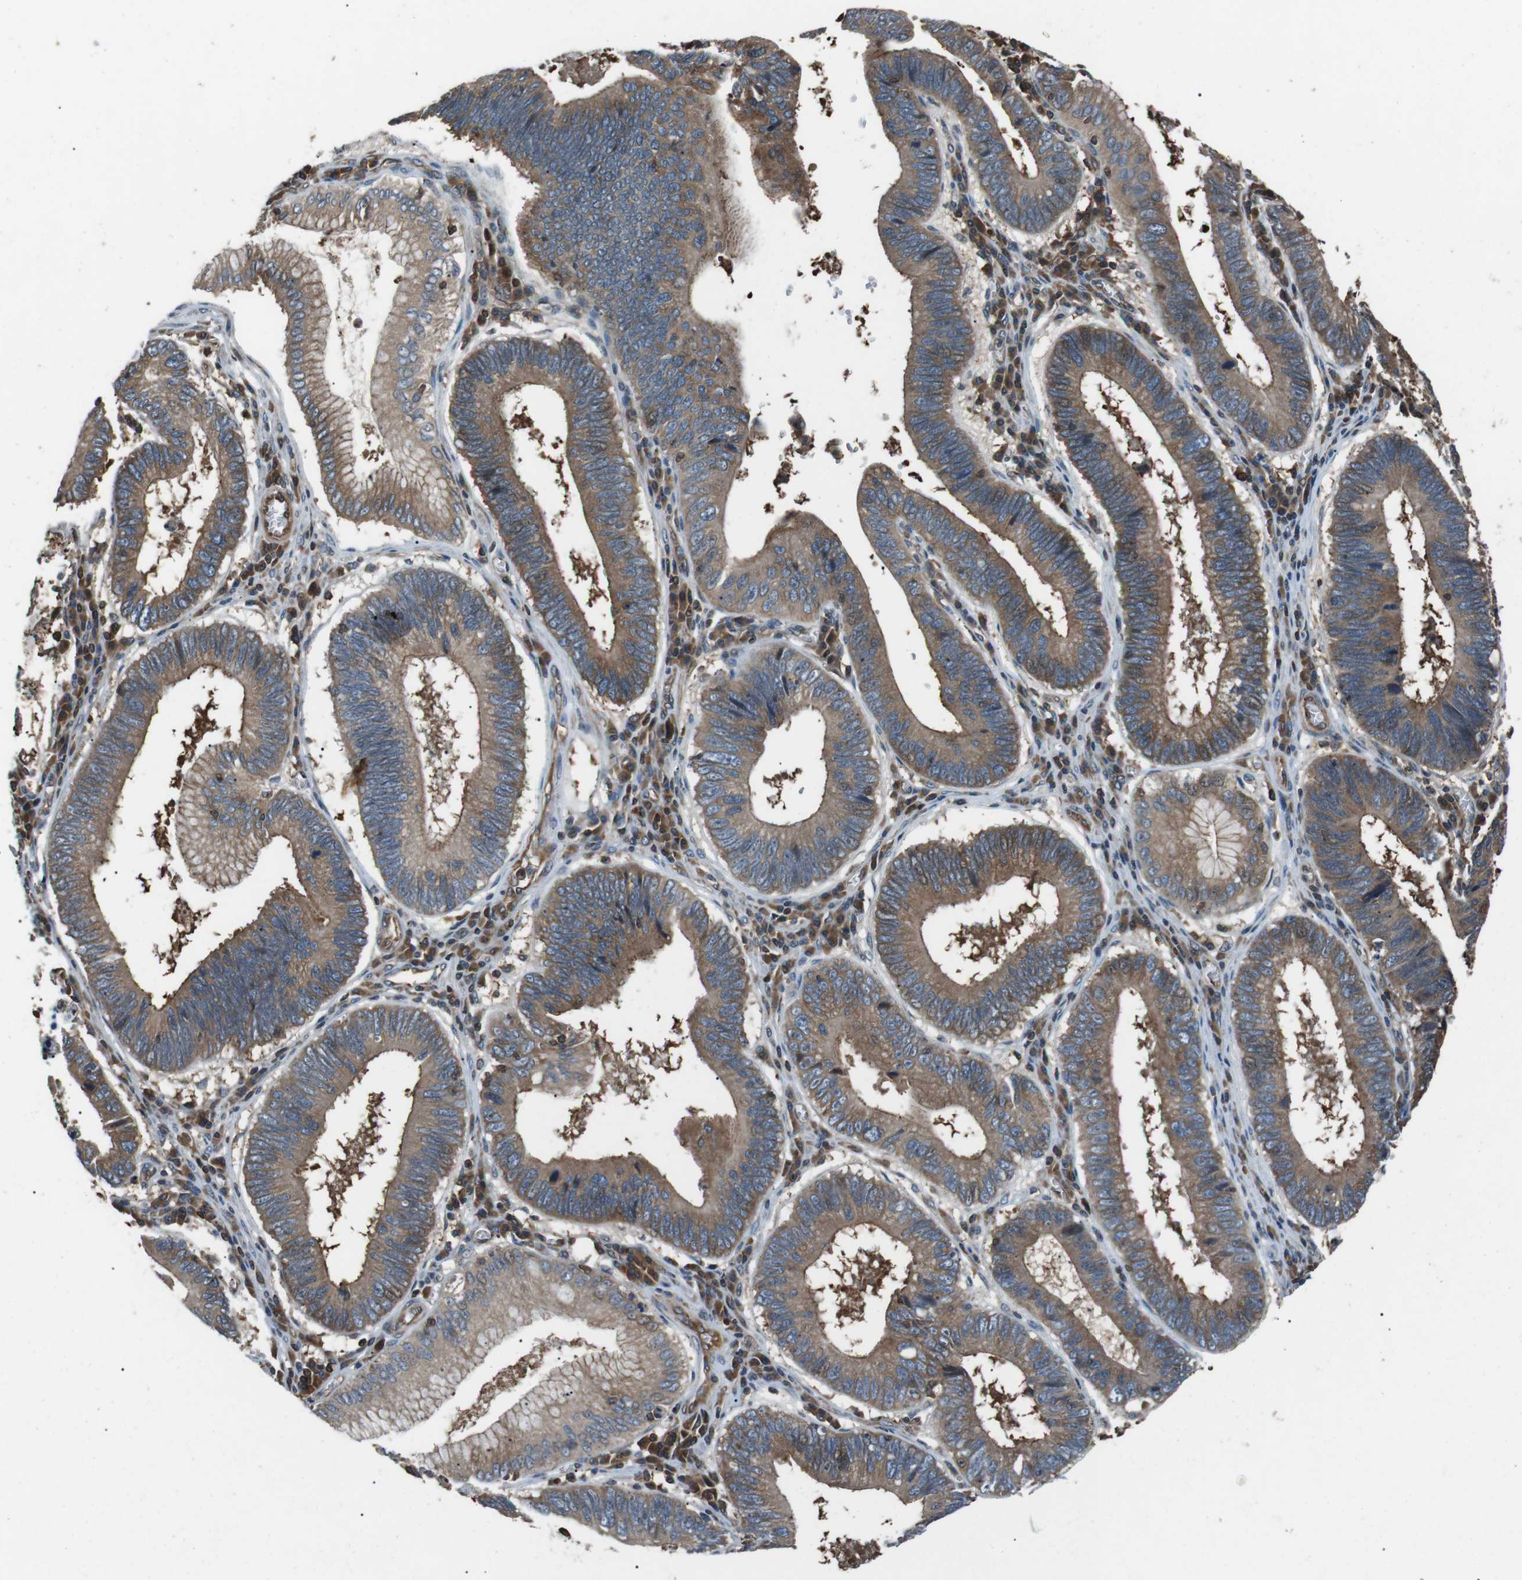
{"staining": {"intensity": "moderate", "quantity": ">75%", "location": "cytoplasmic/membranous"}, "tissue": "stomach cancer", "cell_type": "Tumor cells", "image_type": "cancer", "snomed": [{"axis": "morphology", "description": "Adenocarcinoma, NOS"}, {"axis": "topography", "description": "Stomach"}], "caption": "Stomach adenocarcinoma stained with a brown dye displays moderate cytoplasmic/membranous positive positivity in approximately >75% of tumor cells.", "gene": "GPR161", "patient": {"sex": "male", "age": 59}}